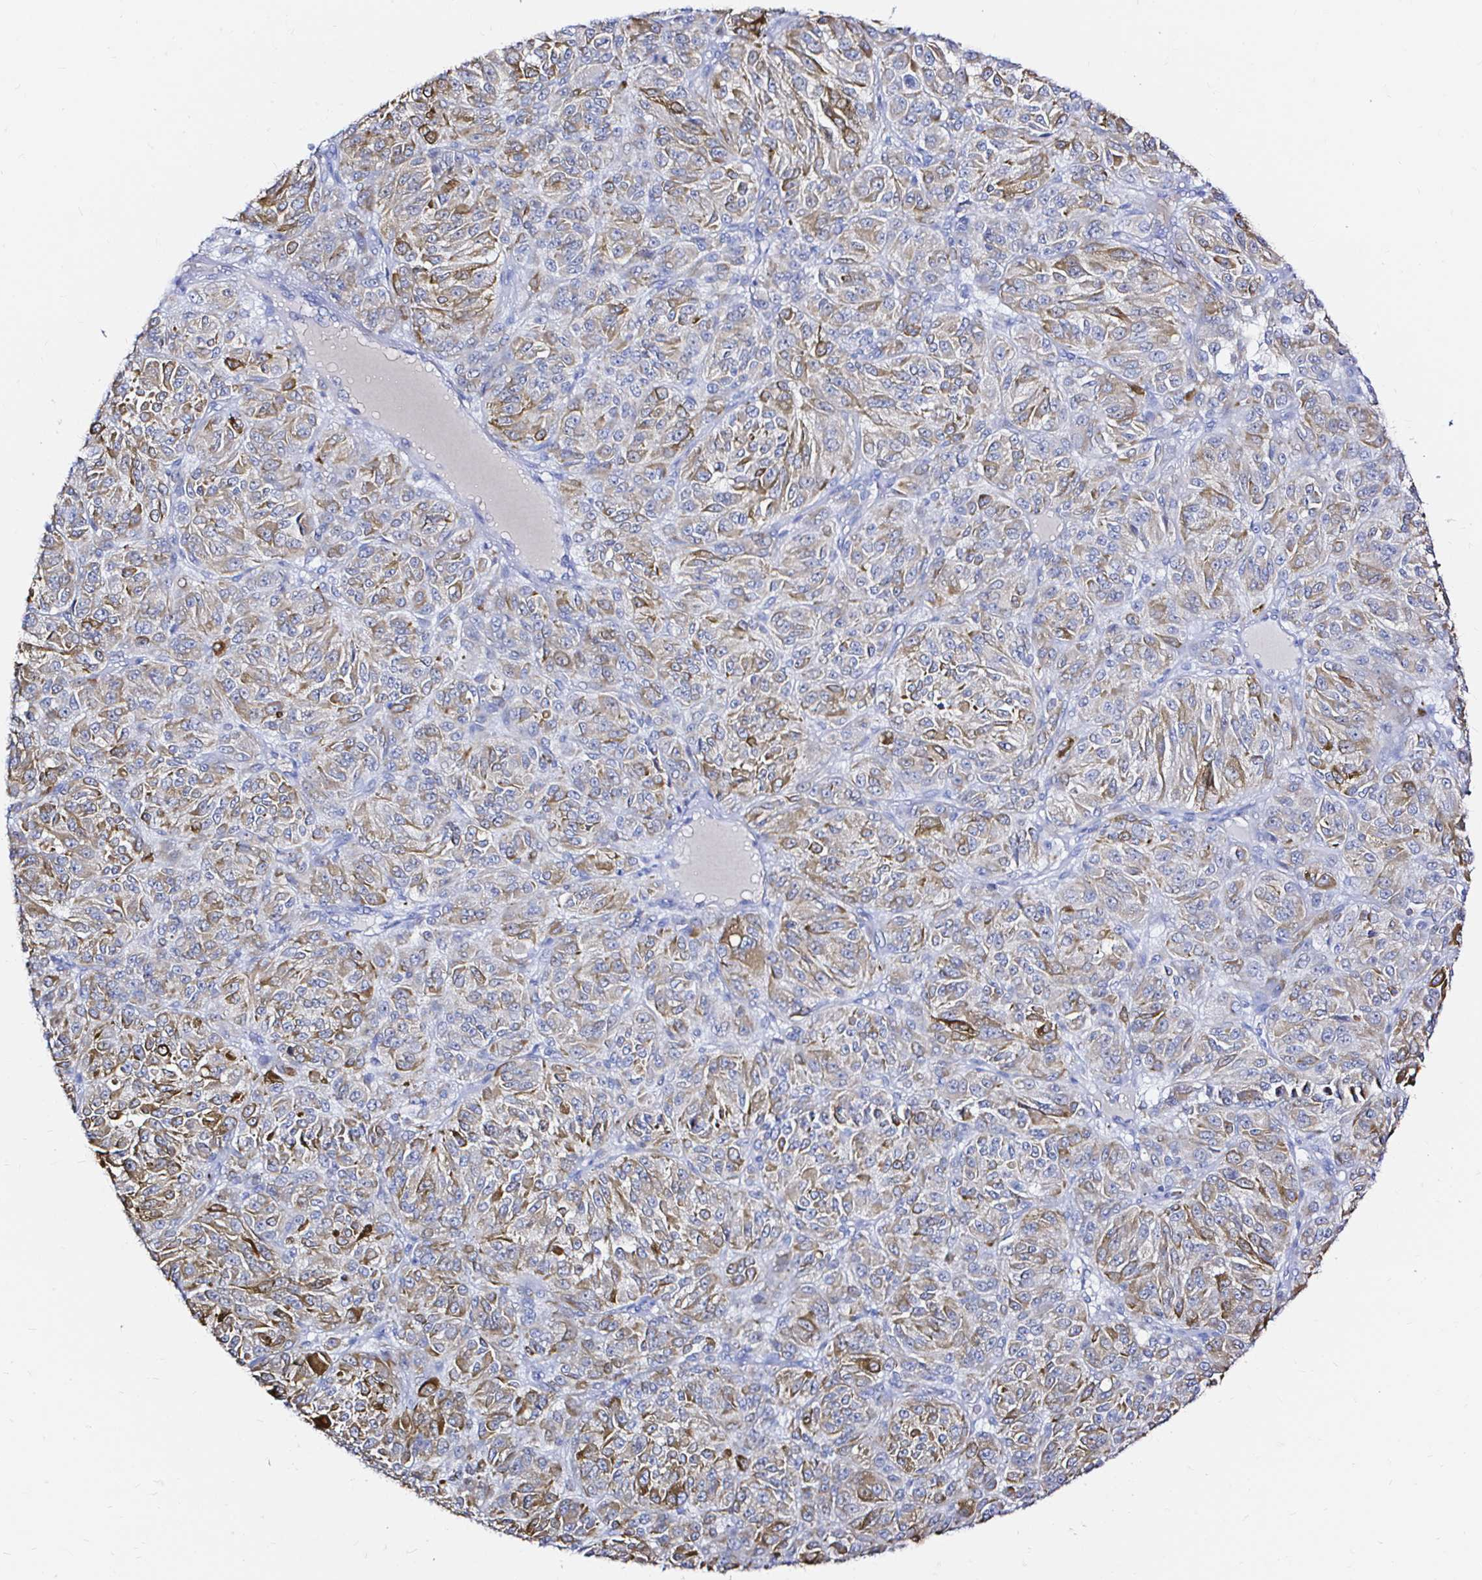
{"staining": {"intensity": "moderate", "quantity": "25%-75%", "location": "cytoplasmic/membranous"}, "tissue": "melanoma", "cell_type": "Tumor cells", "image_type": "cancer", "snomed": [{"axis": "morphology", "description": "Malignant melanoma, Metastatic site"}, {"axis": "topography", "description": "Brain"}], "caption": "Immunohistochemistry (IHC) micrograph of human malignant melanoma (metastatic site) stained for a protein (brown), which shows medium levels of moderate cytoplasmic/membranous expression in about 25%-75% of tumor cells.", "gene": "ZNF432", "patient": {"sex": "female", "age": 56}}